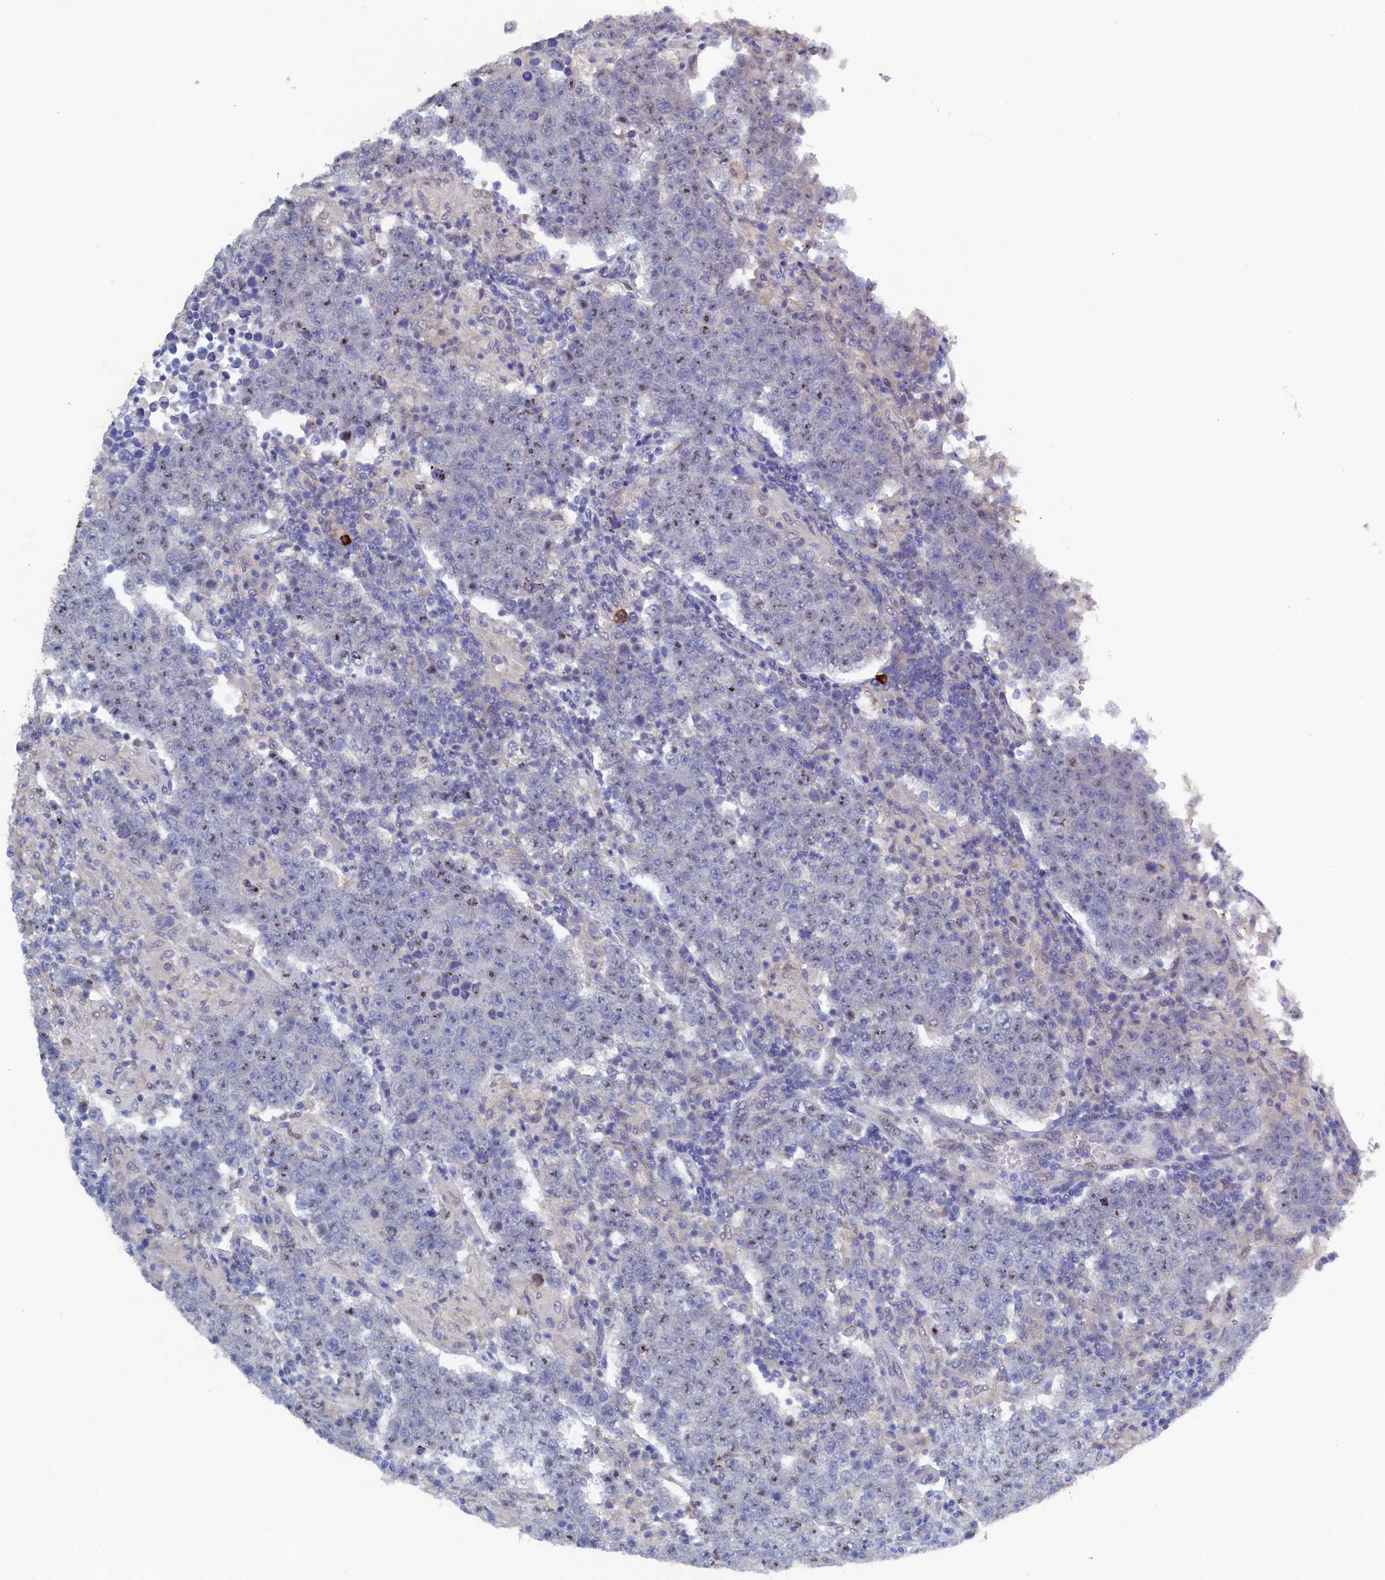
{"staining": {"intensity": "weak", "quantity": "25%-75%", "location": "nuclear"}, "tissue": "testis cancer", "cell_type": "Tumor cells", "image_type": "cancer", "snomed": [{"axis": "morphology", "description": "Normal tissue, NOS"}, {"axis": "morphology", "description": "Urothelial carcinoma, High grade"}, {"axis": "morphology", "description": "Seminoma, NOS"}, {"axis": "morphology", "description": "Carcinoma, Embryonal, NOS"}, {"axis": "topography", "description": "Urinary bladder"}, {"axis": "topography", "description": "Testis"}], "caption": "Protein positivity by immunohistochemistry (IHC) demonstrates weak nuclear positivity in approximately 25%-75% of tumor cells in testis seminoma. (DAB (3,3'-diaminobenzidine) IHC, brown staining for protein, blue staining for nuclei).", "gene": "CBLIF", "patient": {"sex": "male", "age": 41}}